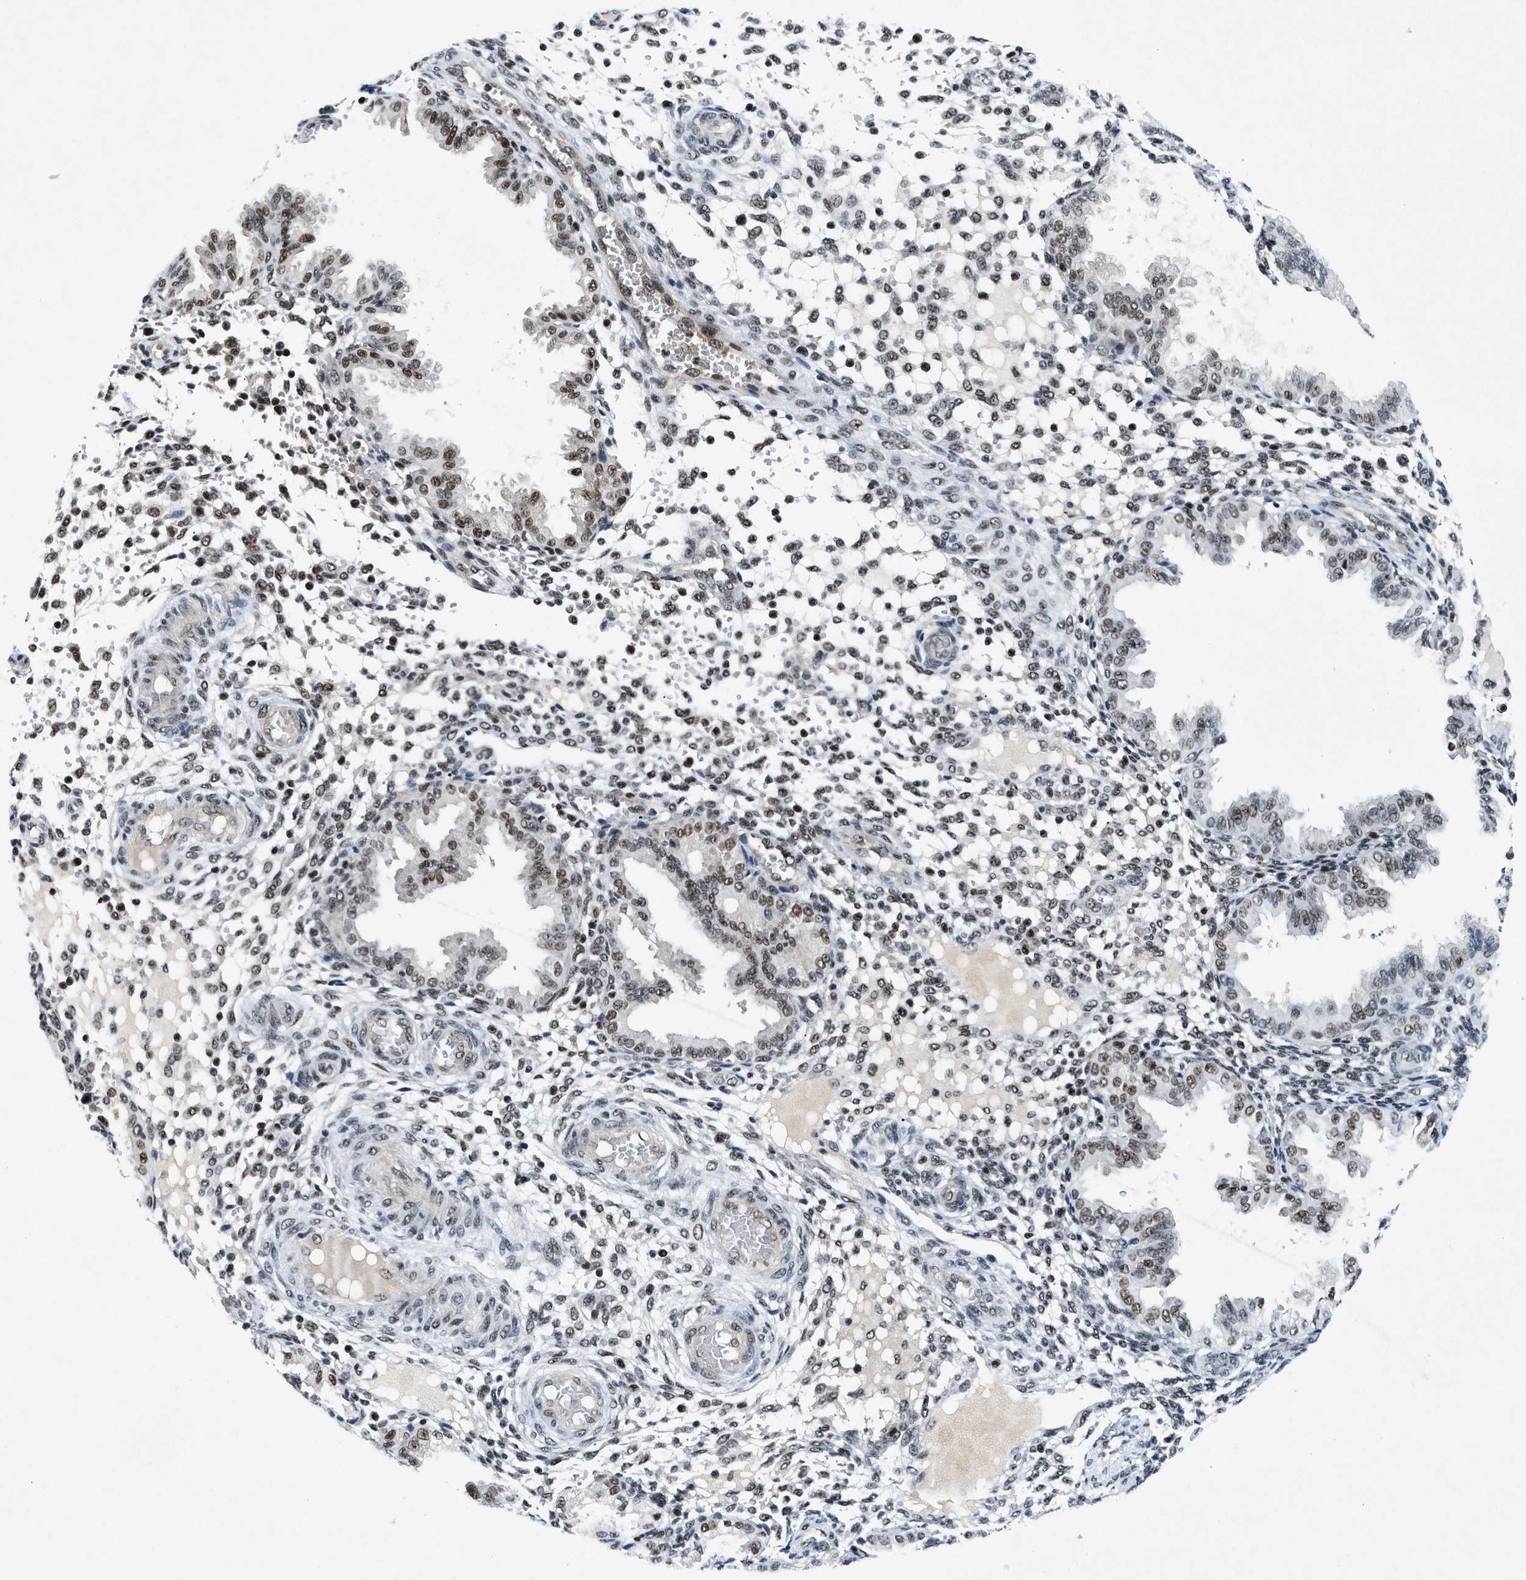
{"staining": {"intensity": "moderate", "quantity": "25%-75%", "location": "nuclear"}, "tissue": "endometrium", "cell_type": "Cells in endometrial stroma", "image_type": "normal", "snomed": [{"axis": "morphology", "description": "Normal tissue, NOS"}, {"axis": "topography", "description": "Endometrium"}], "caption": "Moderate nuclear expression for a protein is appreciated in approximately 25%-75% of cells in endometrial stroma of unremarkable endometrium using immunohistochemistry (IHC).", "gene": "NCOA1", "patient": {"sex": "female", "age": 33}}